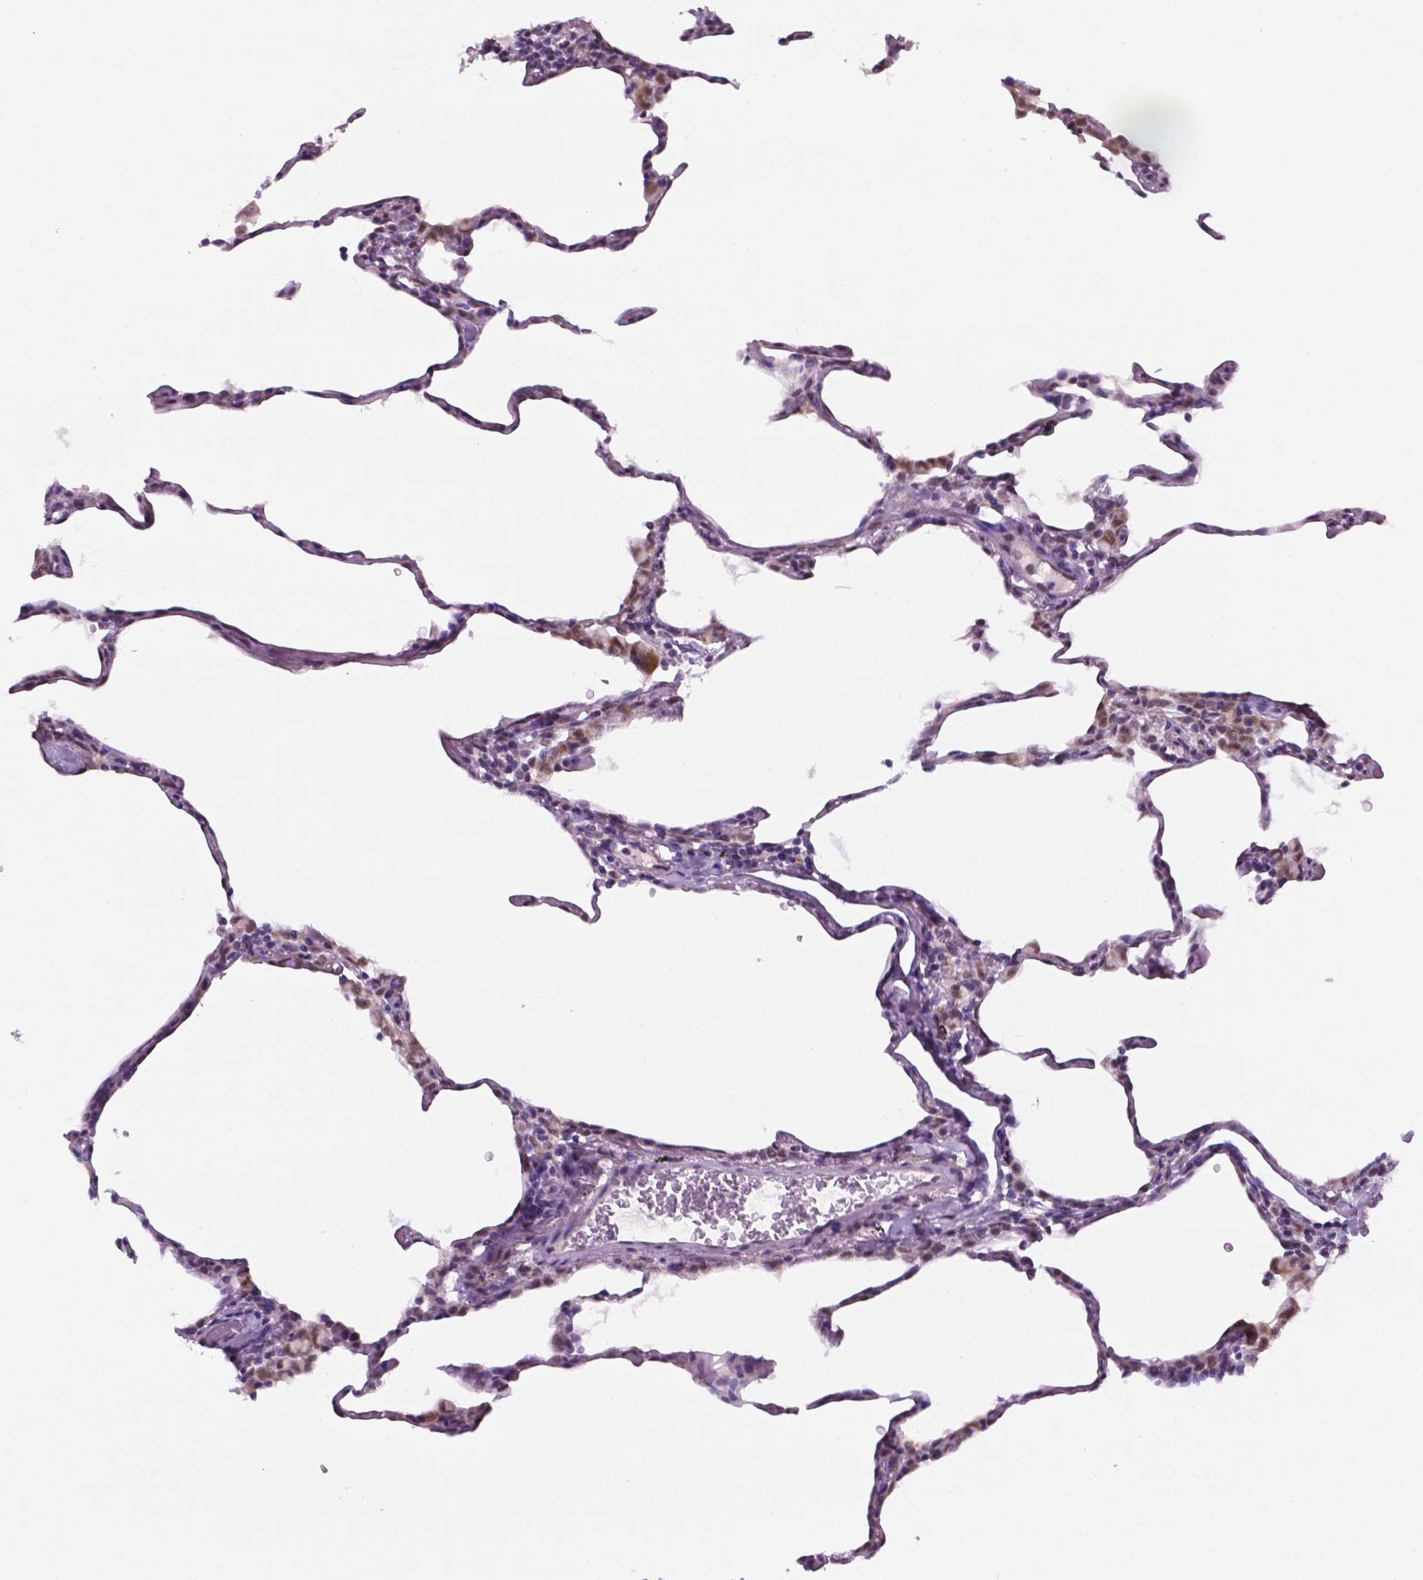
{"staining": {"intensity": "negative", "quantity": "none", "location": "none"}, "tissue": "lung", "cell_type": "Alveolar cells", "image_type": "normal", "snomed": [{"axis": "morphology", "description": "Normal tissue, NOS"}, {"axis": "topography", "description": "Lung"}], "caption": "This photomicrograph is of unremarkable lung stained with immunohistochemistry (IHC) to label a protein in brown with the nuclei are counter-stained blue. There is no staining in alveolar cells.", "gene": "C18orf21", "patient": {"sex": "female", "age": 57}}